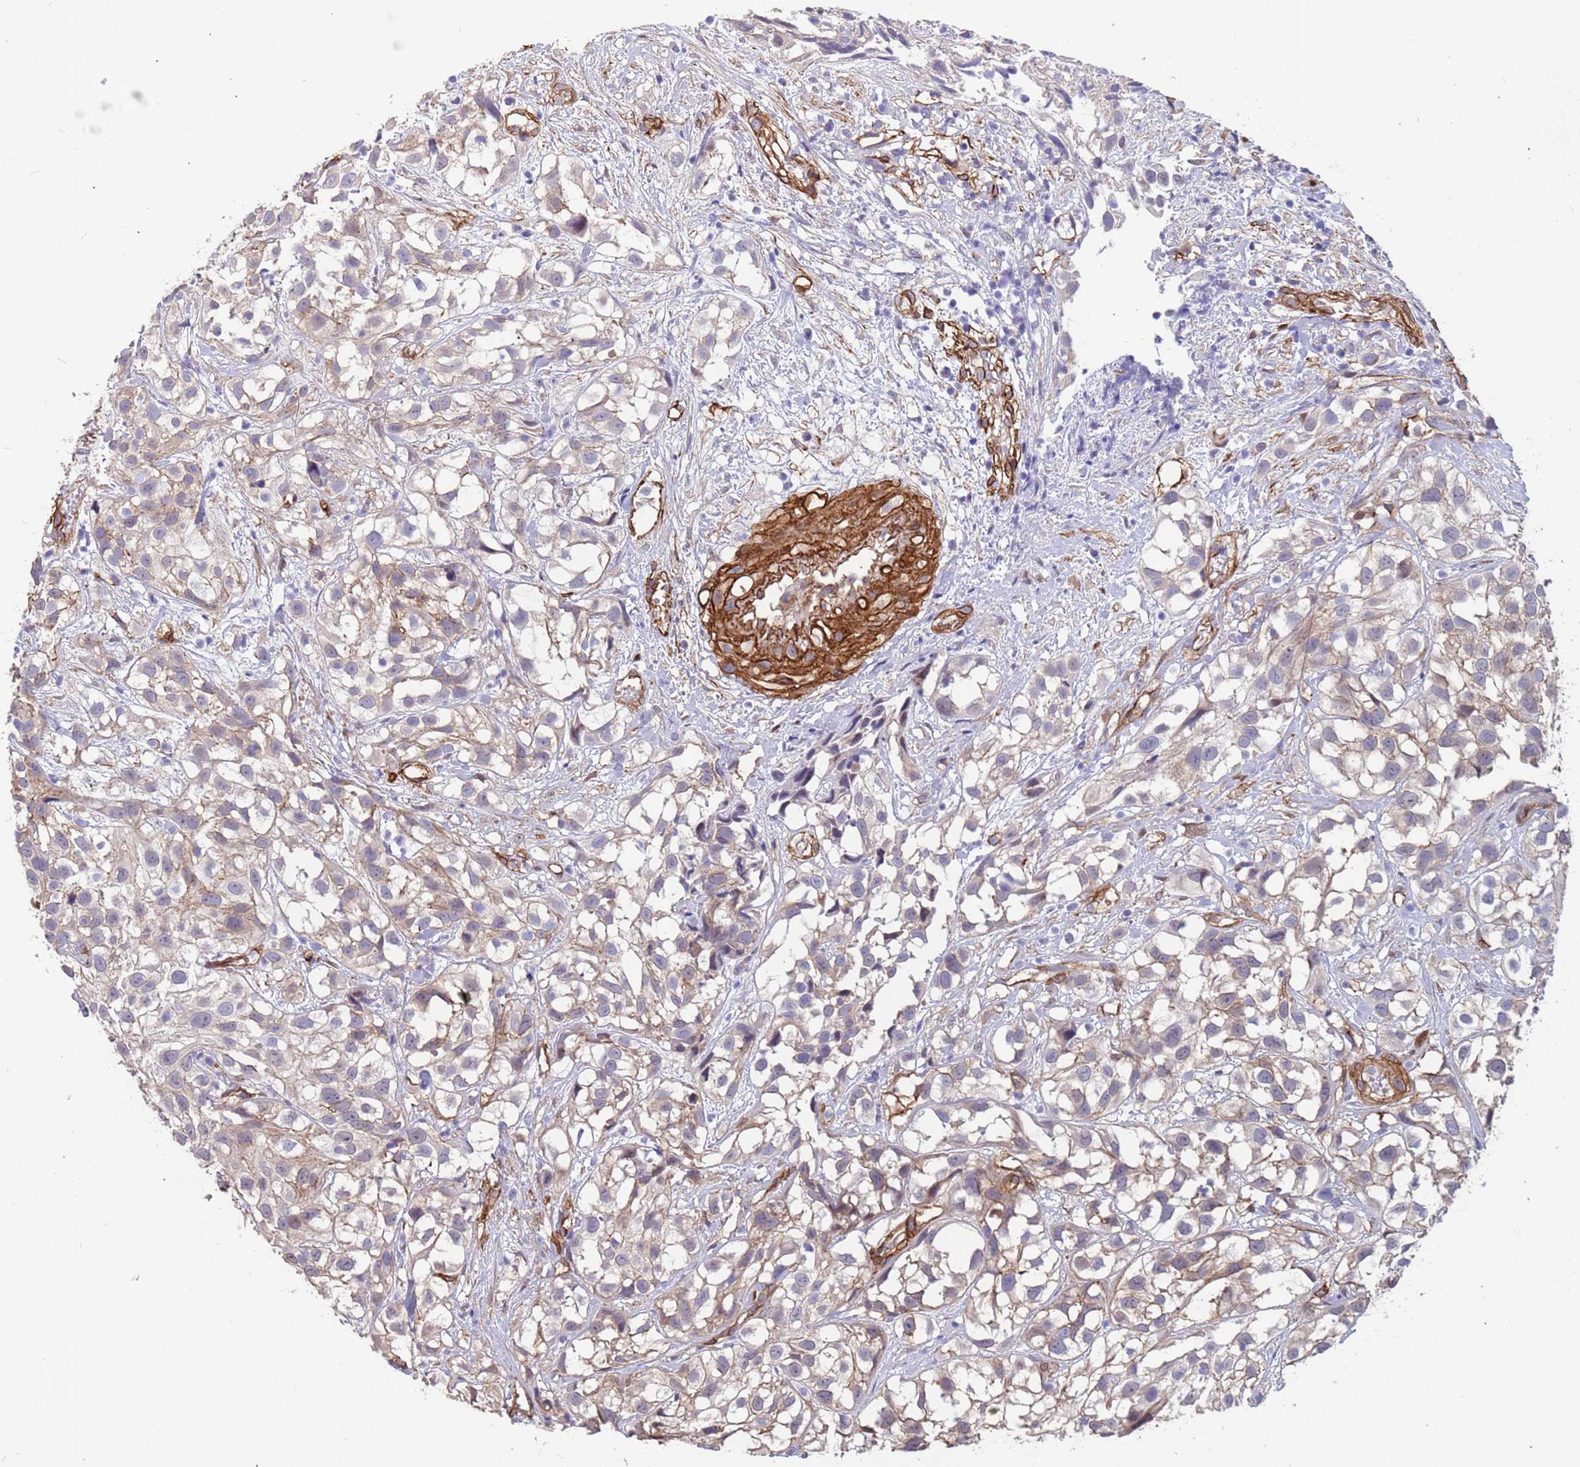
{"staining": {"intensity": "negative", "quantity": "none", "location": "none"}, "tissue": "urothelial cancer", "cell_type": "Tumor cells", "image_type": "cancer", "snomed": [{"axis": "morphology", "description": "Urothelial carcinoma, High grade"}, {"axis": "topography", "description": "Urinary bladder"}], "caption": "Immunohistochemistry image of human high-grade urothelial carcinoma stained for a protein (brown), which displays no positivity in tumor cells.", "gene": "EHD2", "patient": {"sex": "male", "age": 56}}